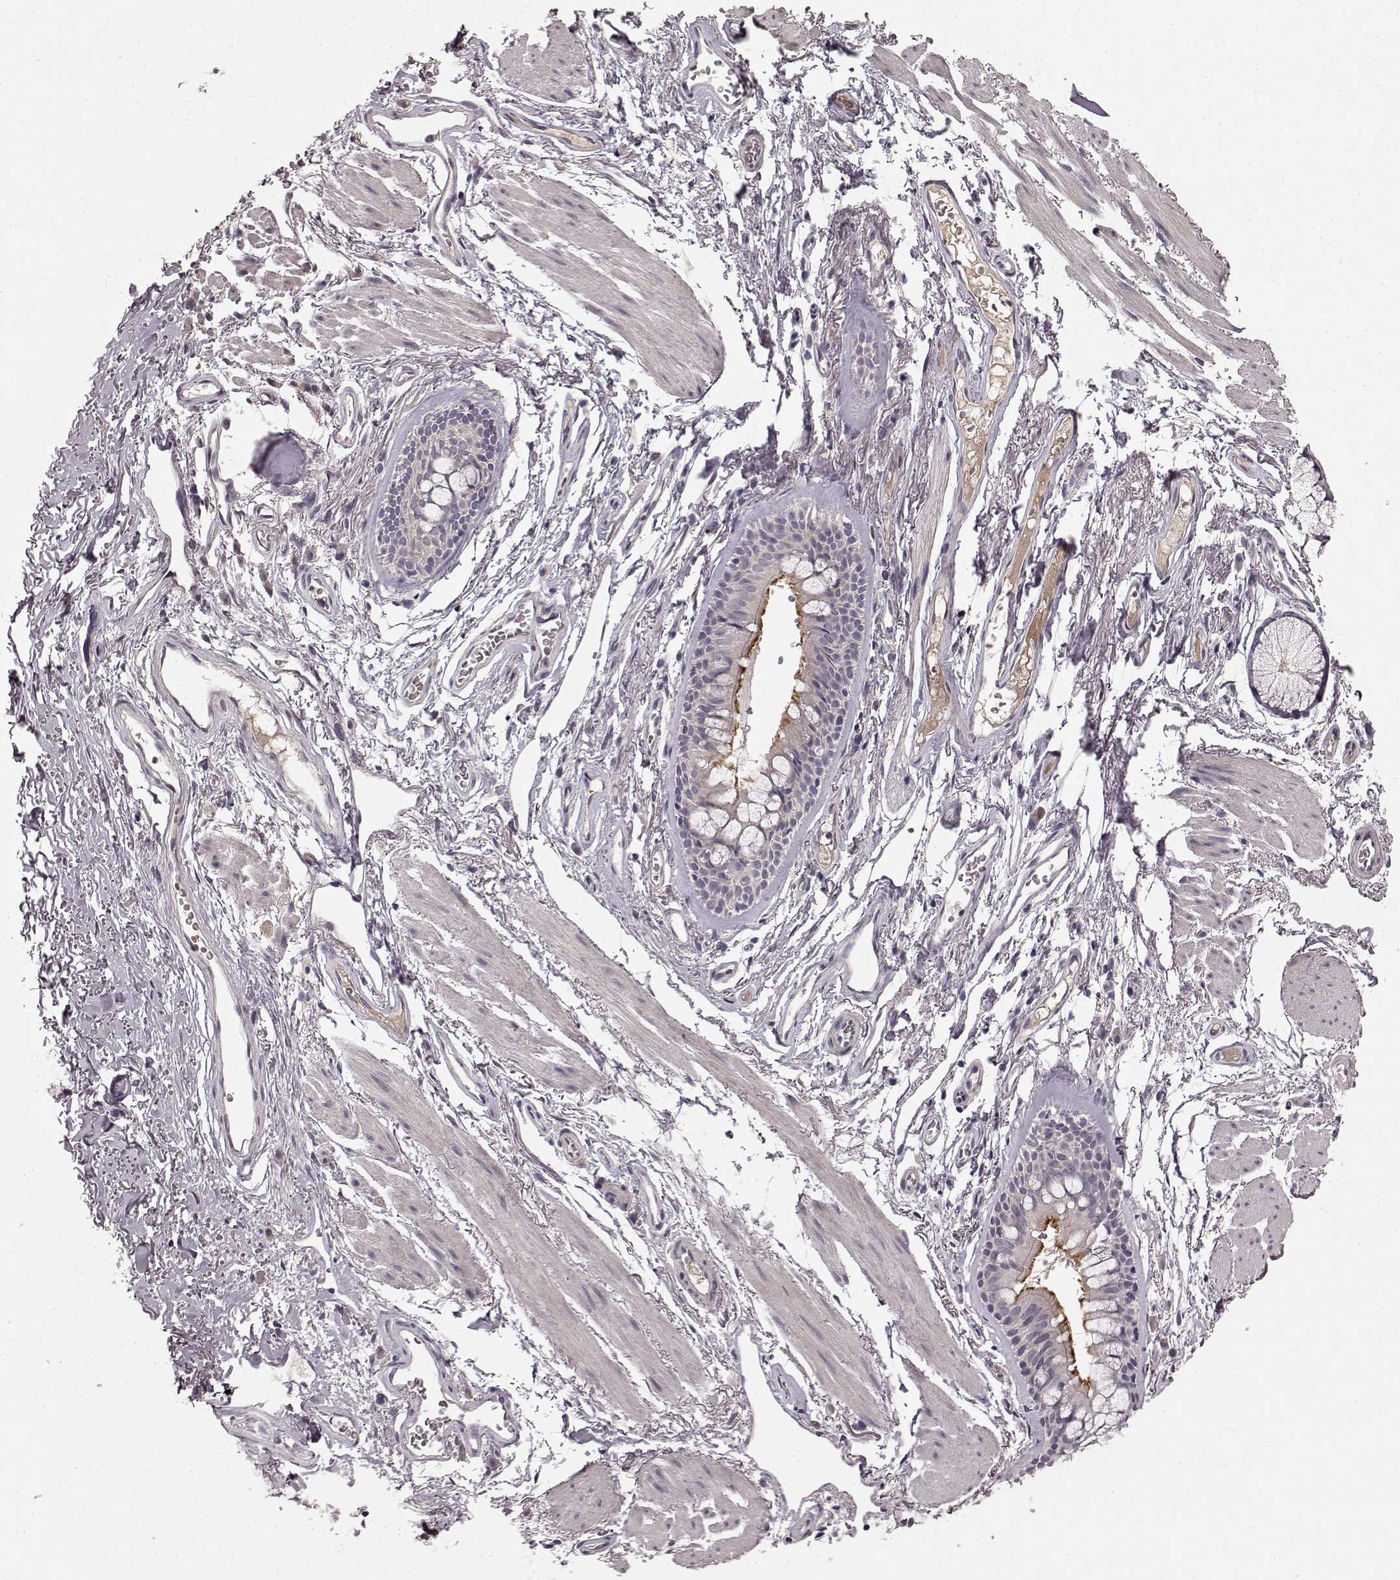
{"staining": {"intensity": "negative", "quantity": "none", "location": "none"}, "tissue": "adipose tissue", "cell_type": "Adipocytes", "image_type": "normal", "snomed": [{"axis": "morphology", "description": "Normal tissue, NOS"}, {"axis": "topography", "description": "Cartilage tissue"}, {"axis": "topography", "description": "Bronchus"}], "caption": "Photomicrograph shows no significant protein positivity in adipocytes of unremarkable adipose tissue. Nuclei are stained in blue.", "gene": "SLC22A18", "patient": {"sex": "female", "age": 79}}